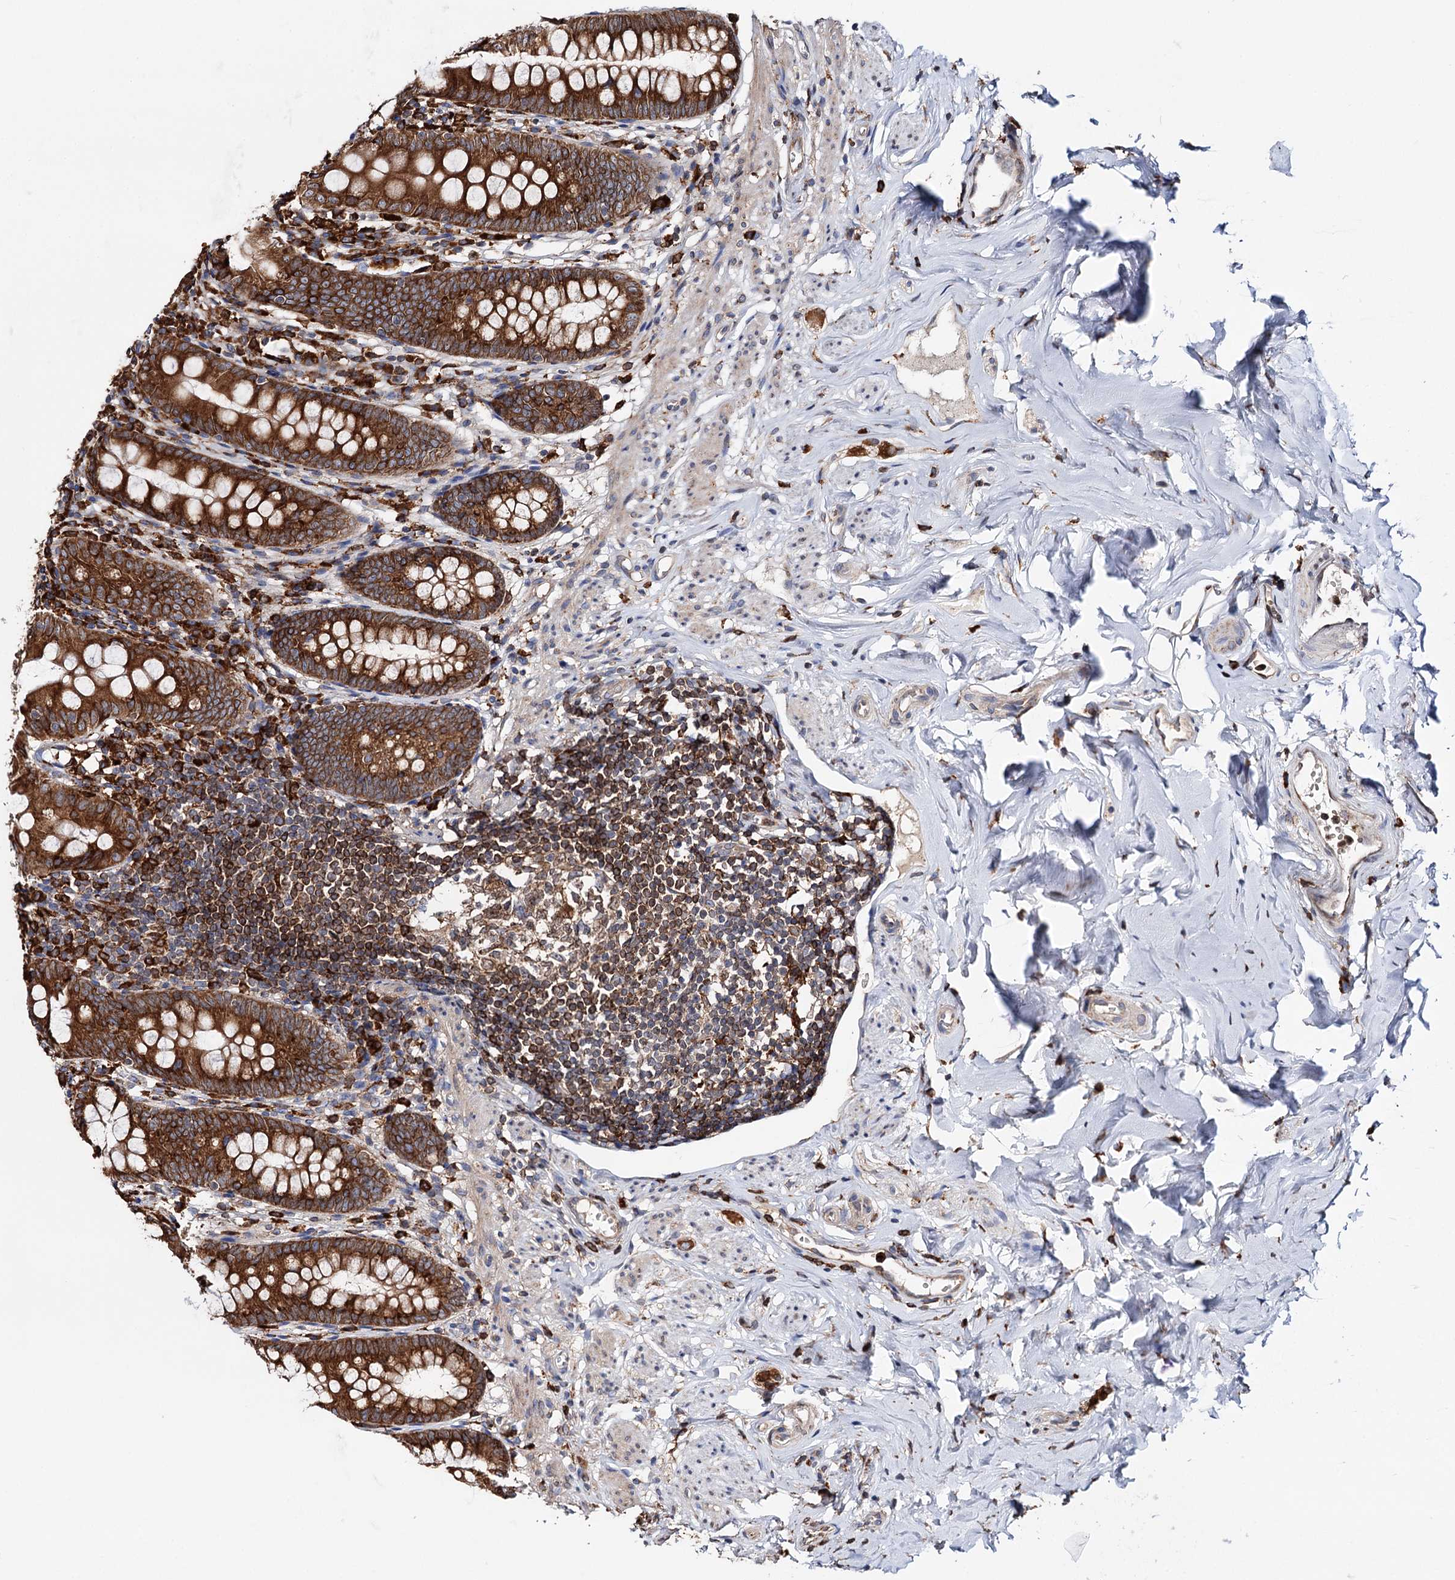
{"staining": {"intensity": "strong", "quantity": ">75%", "location": "cytoplasmic/membranous"}, "tissue": "appendix", "cell_type": "Glandular cells", "image_type": "normal", "snomed": [{"axis": "morphology", "description": "Normal tissue, NOS"}, {"axis": "topography", "description": "Appendix"}], "caption": "Strong cytoplasmic/membranous expression is appreciated in approximately >75% of glandular cells in unremarkable appendix.", "gene": "ERP29", "patient": {"sex": "female", "age": 51}}